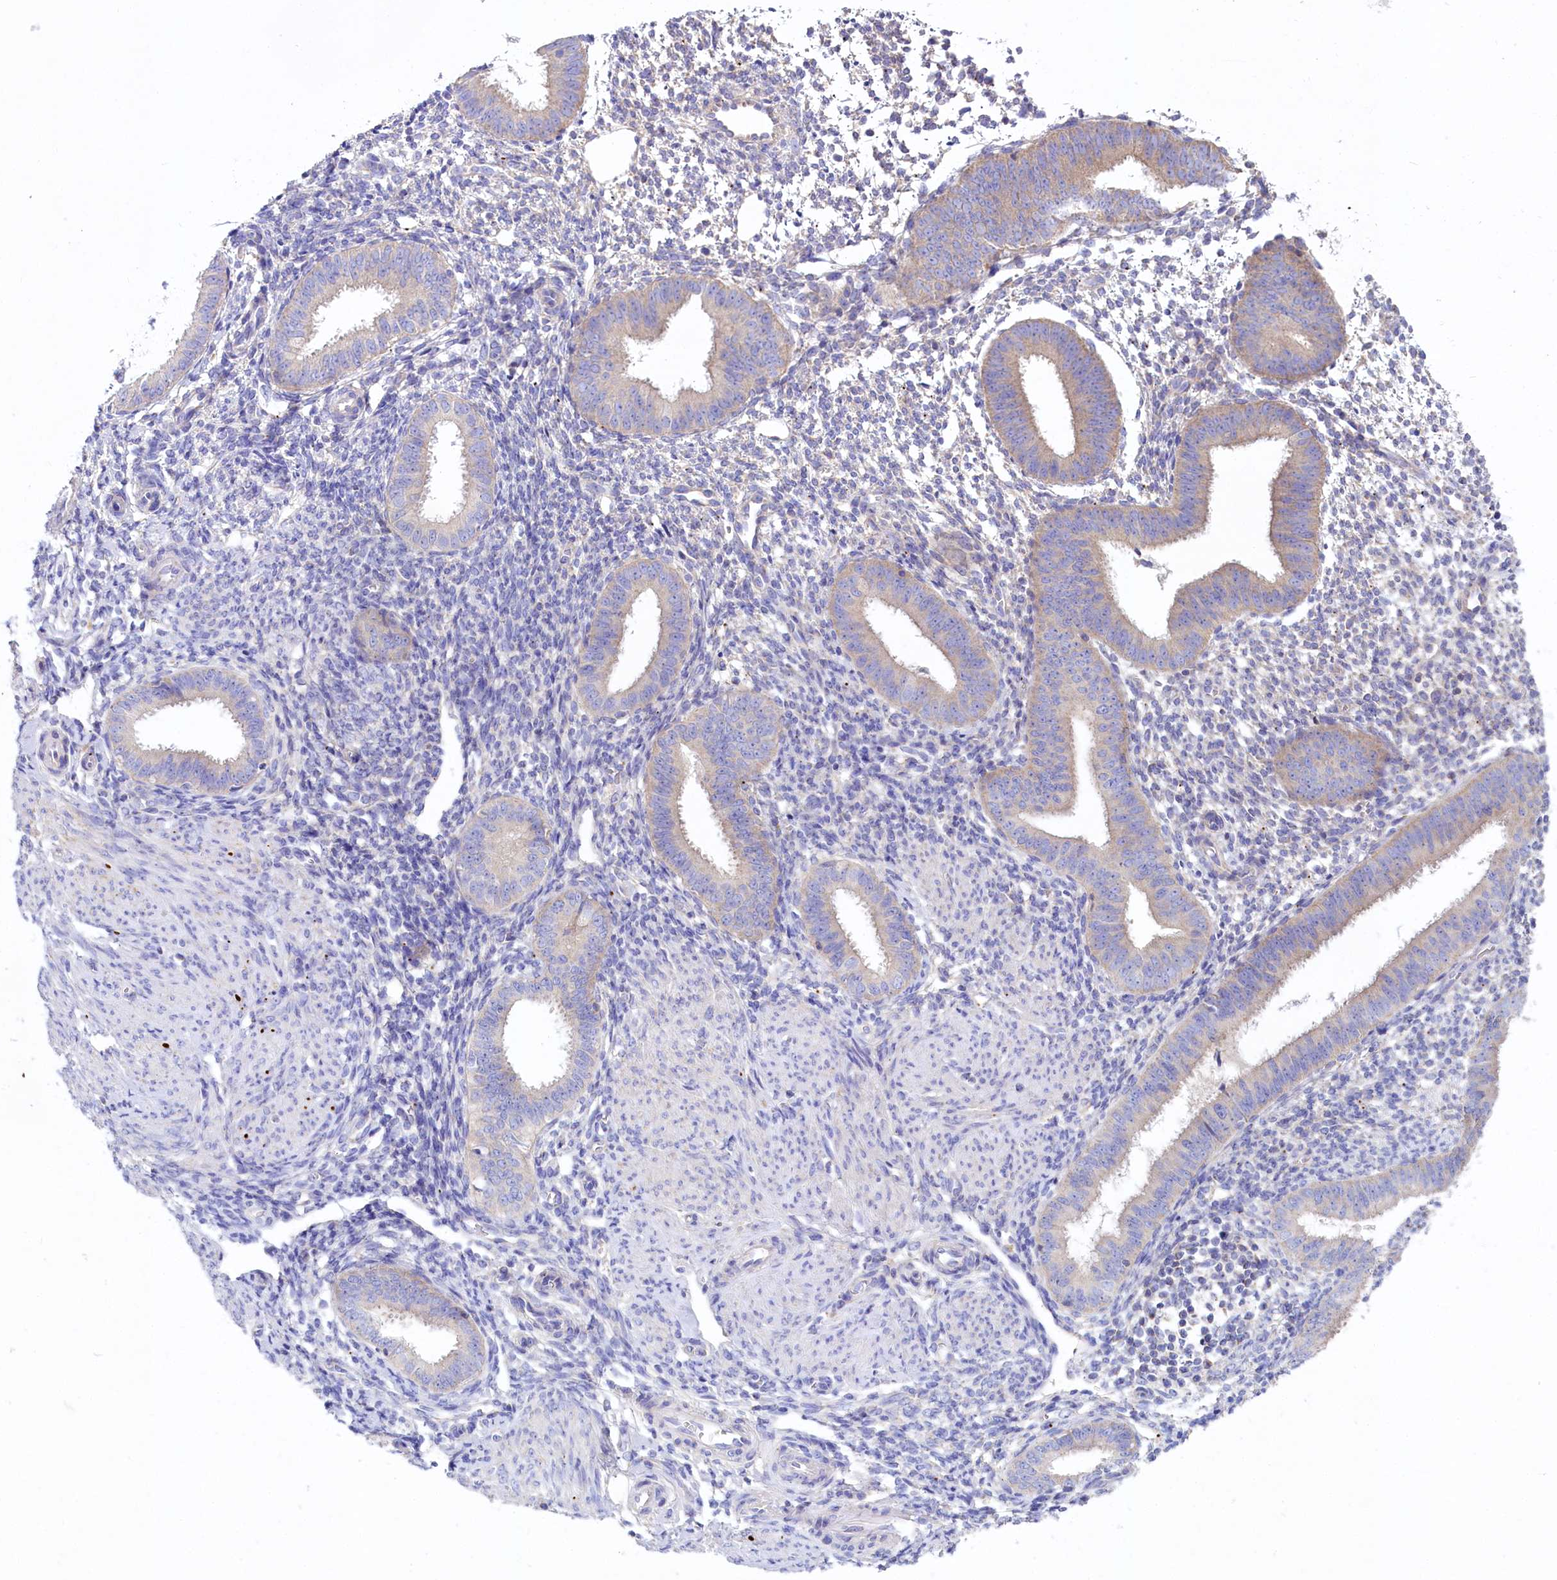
{"staining": {"intensity": "negative", "quantity": "none", "location": "none"}, "tissue": "endometrium", "cell_type": "Cells in endometrial stroma", "image_type": "normal", "snomed": [{"axis": "morphology", "description": "Normal tissue, NOS"}, {"axis": "topography", "description": "Uterus"}, {"axis": "topography", "description": "Endometrium"}], "caption": "A high-resolution micrograph shows immunohistochemistry staining of normal endometrium, which shows no significant positivity in cells in endometrial stroma.", "gene": "VPS26B", "patient": {"sex": "female", "age": 48}}